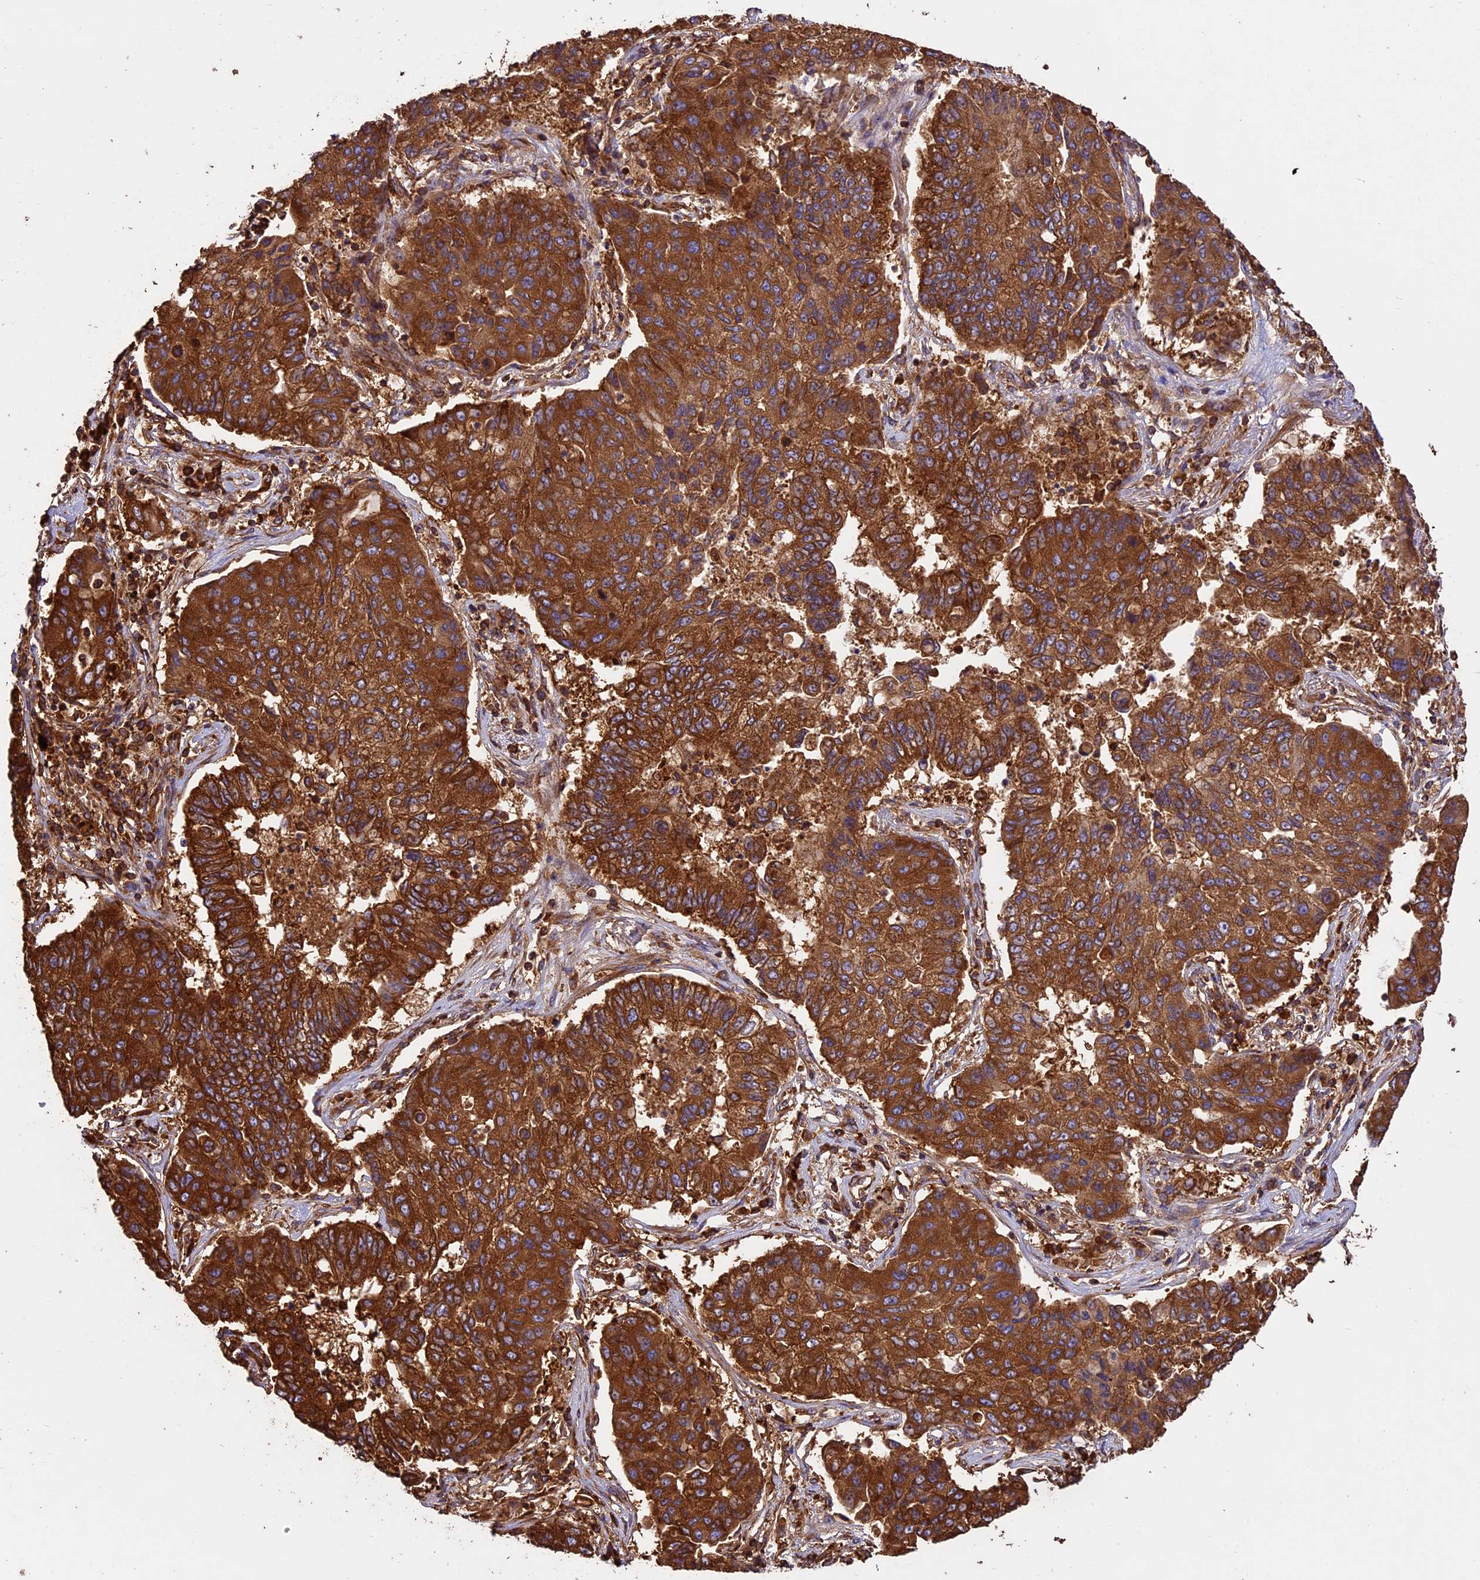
{"staining": {"intensity": "strong", "quantity": ">75%", "location": "cytoplasmic/membranous"}, "tissue": "lung cancer", "cell_type": "Tumor cells", "image_type": "cancer", "snomed": [{"axis": "morphology", "description": "Squamous cell carcinoma, NOS"}, {"axis": "topography", "description": "Lung"}], "caption": "IHC (DAB (3,3'-diaminobenzidine)) staining of human lung squamous cell carcinoma shows strong cytoplasmic/membranous protein positivity in about >75% of tumor cells.", "gene": "KARS1", "patient": {"sex": "male", "age": 74}}